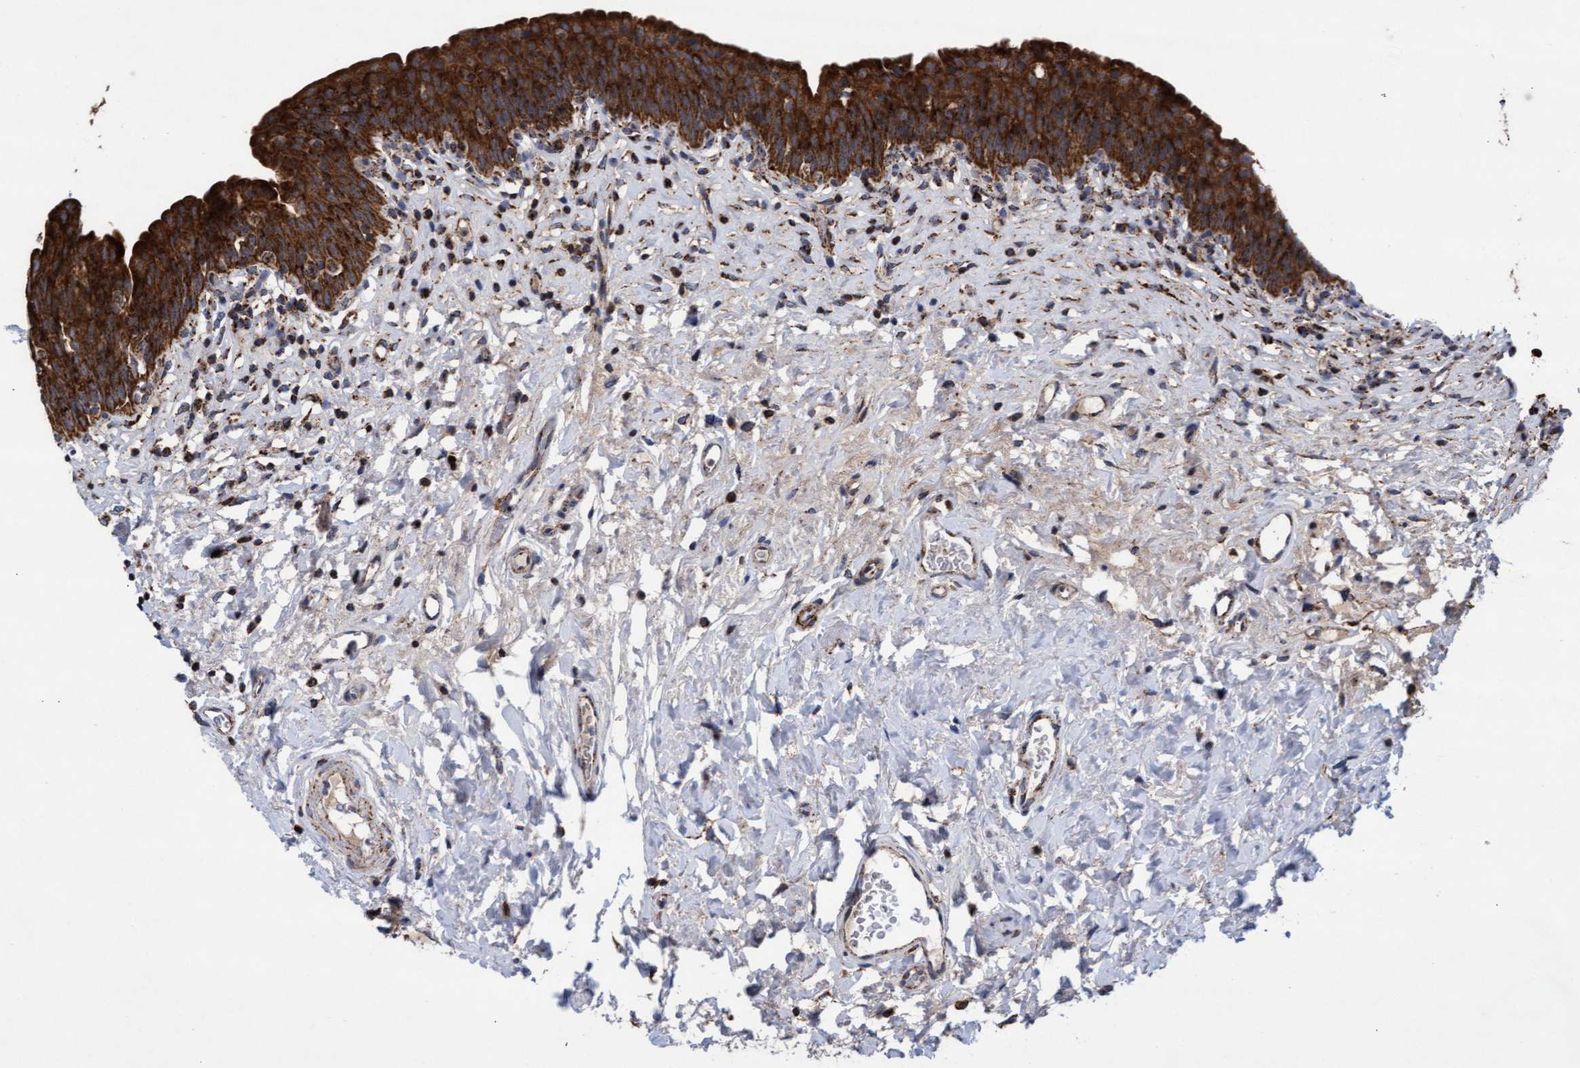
{"staining": {"intensity": "strong", "quantity": ">75%", "location": "cytoplasmic/membranous"}, "tissue": "urinary bladder", "cell_type": "Urothelial cells", "image_type": "normal", "snomed": [{"axis": "morphology", "description": "Normal tissue, NOS"}, {"axis": "topography", "description": "Urinary bladder"}], "caption": "Protein staining of benign urinary bladder exhibits strong cytoplasmic/membranous positivity in about >75% of urothelial cells.", "gene": "MRPL38", "patient": {"sex": "male", "age": 83}}